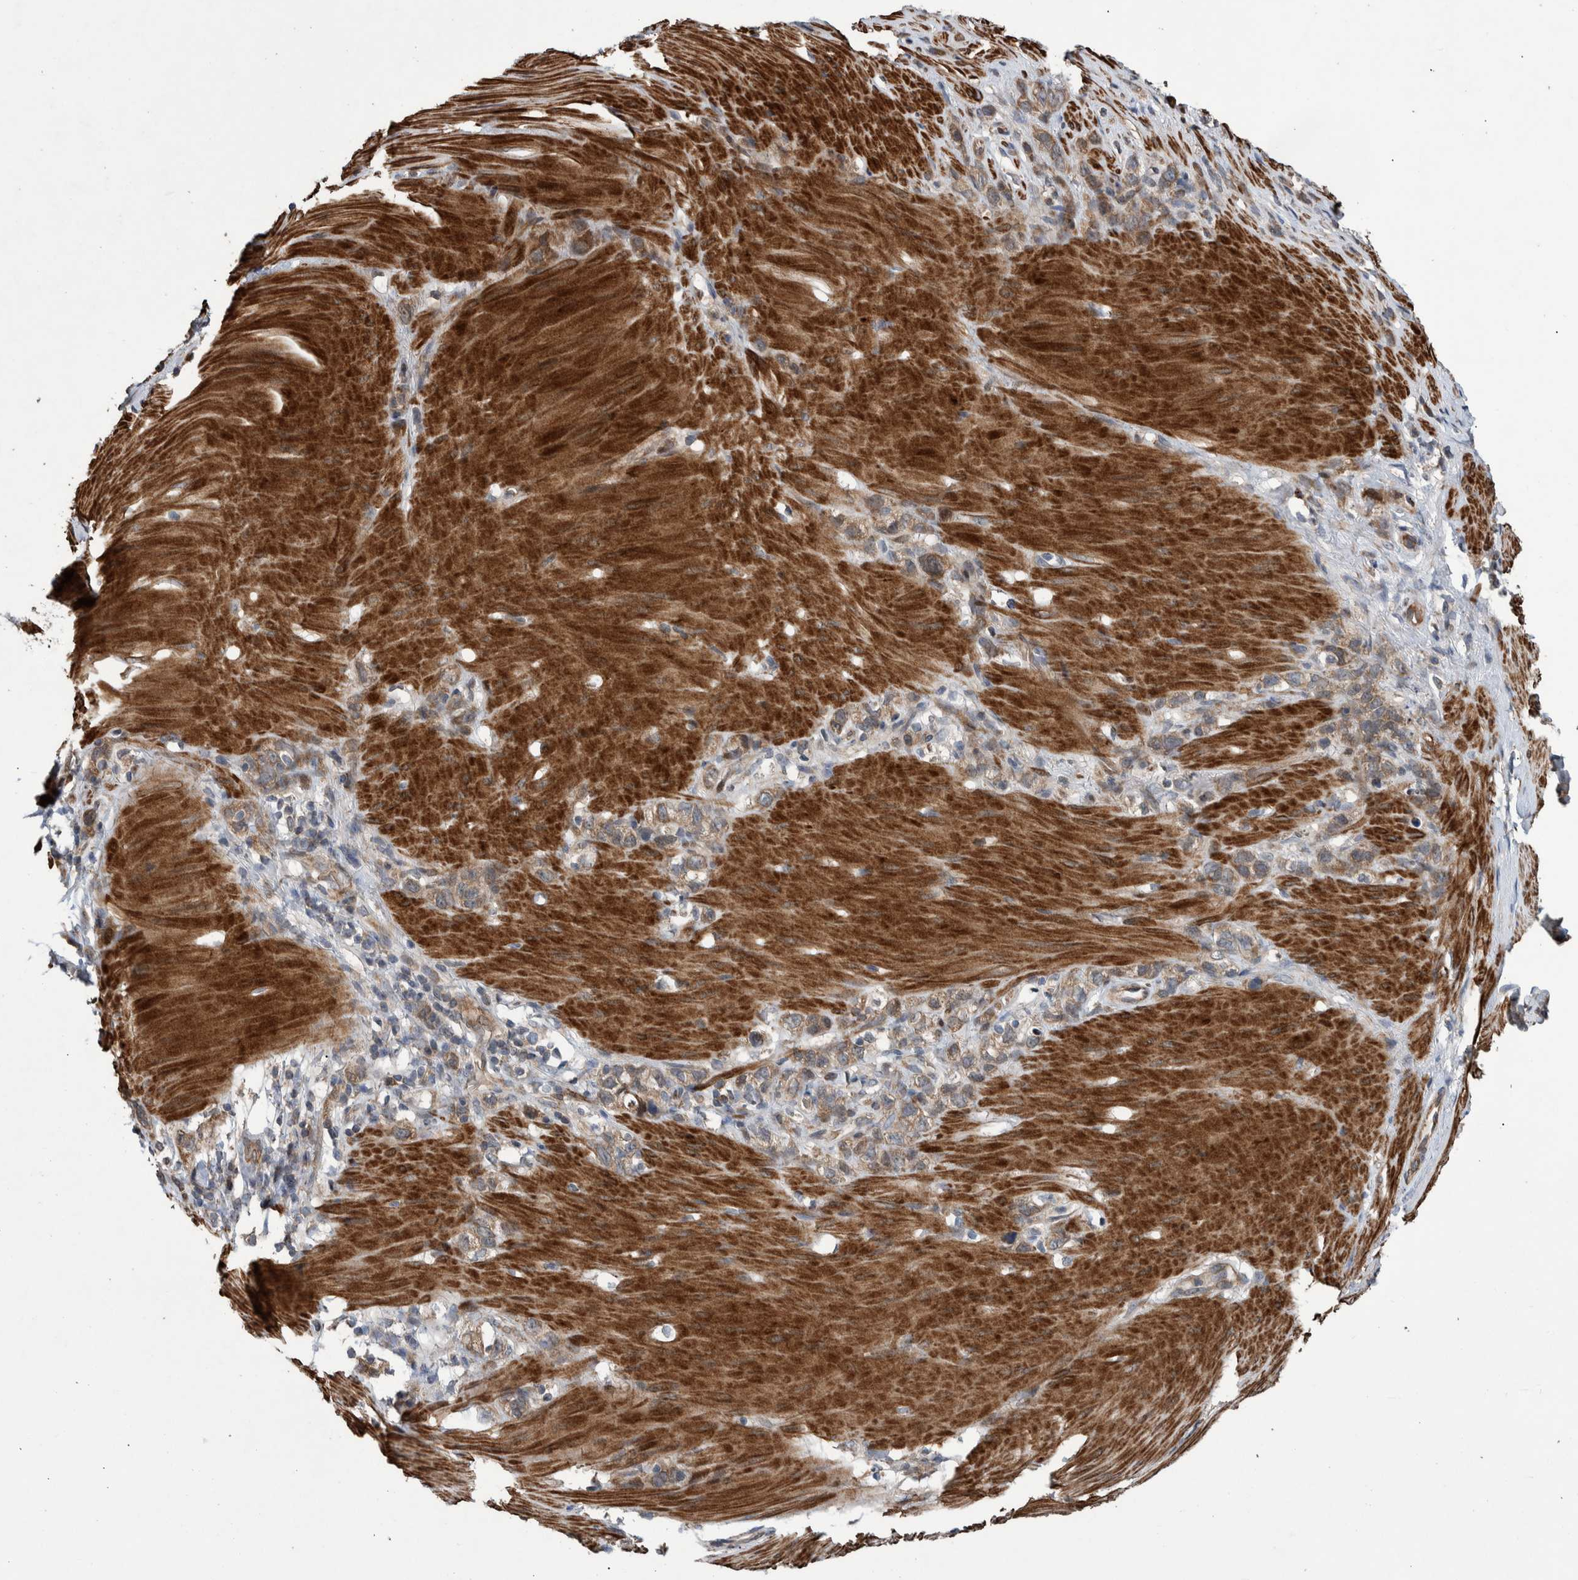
{"staining": {"intensity": "weak", "quantity": ">75%", "location": "cytoplasmic/membranous"}, "tissue": "stomach cancer", "cell_type": "Tumor cells", "image_type": "cancer", "snomed": [{"axis": "morphology", "description": "Normal tissue, NOS"}, {"axis": "morphology", "description": "Adenocarcinoma, NOS"}, {"axis": "morphology", "description": "Adenocarcinoma, High grade"}, {"axis": "topography", "description": "Stomach, upper"}, {"axis": "topography", "description": "Stomach"}], "caption": "An image of adenocarcinoma (high-grade) (stomach) stained for a protein reveals weak cytoplasmic/membranous brown staining in tumor cells.", "gene": "B3GNTL1", "patient": {"sex": "female", "age": 65}}